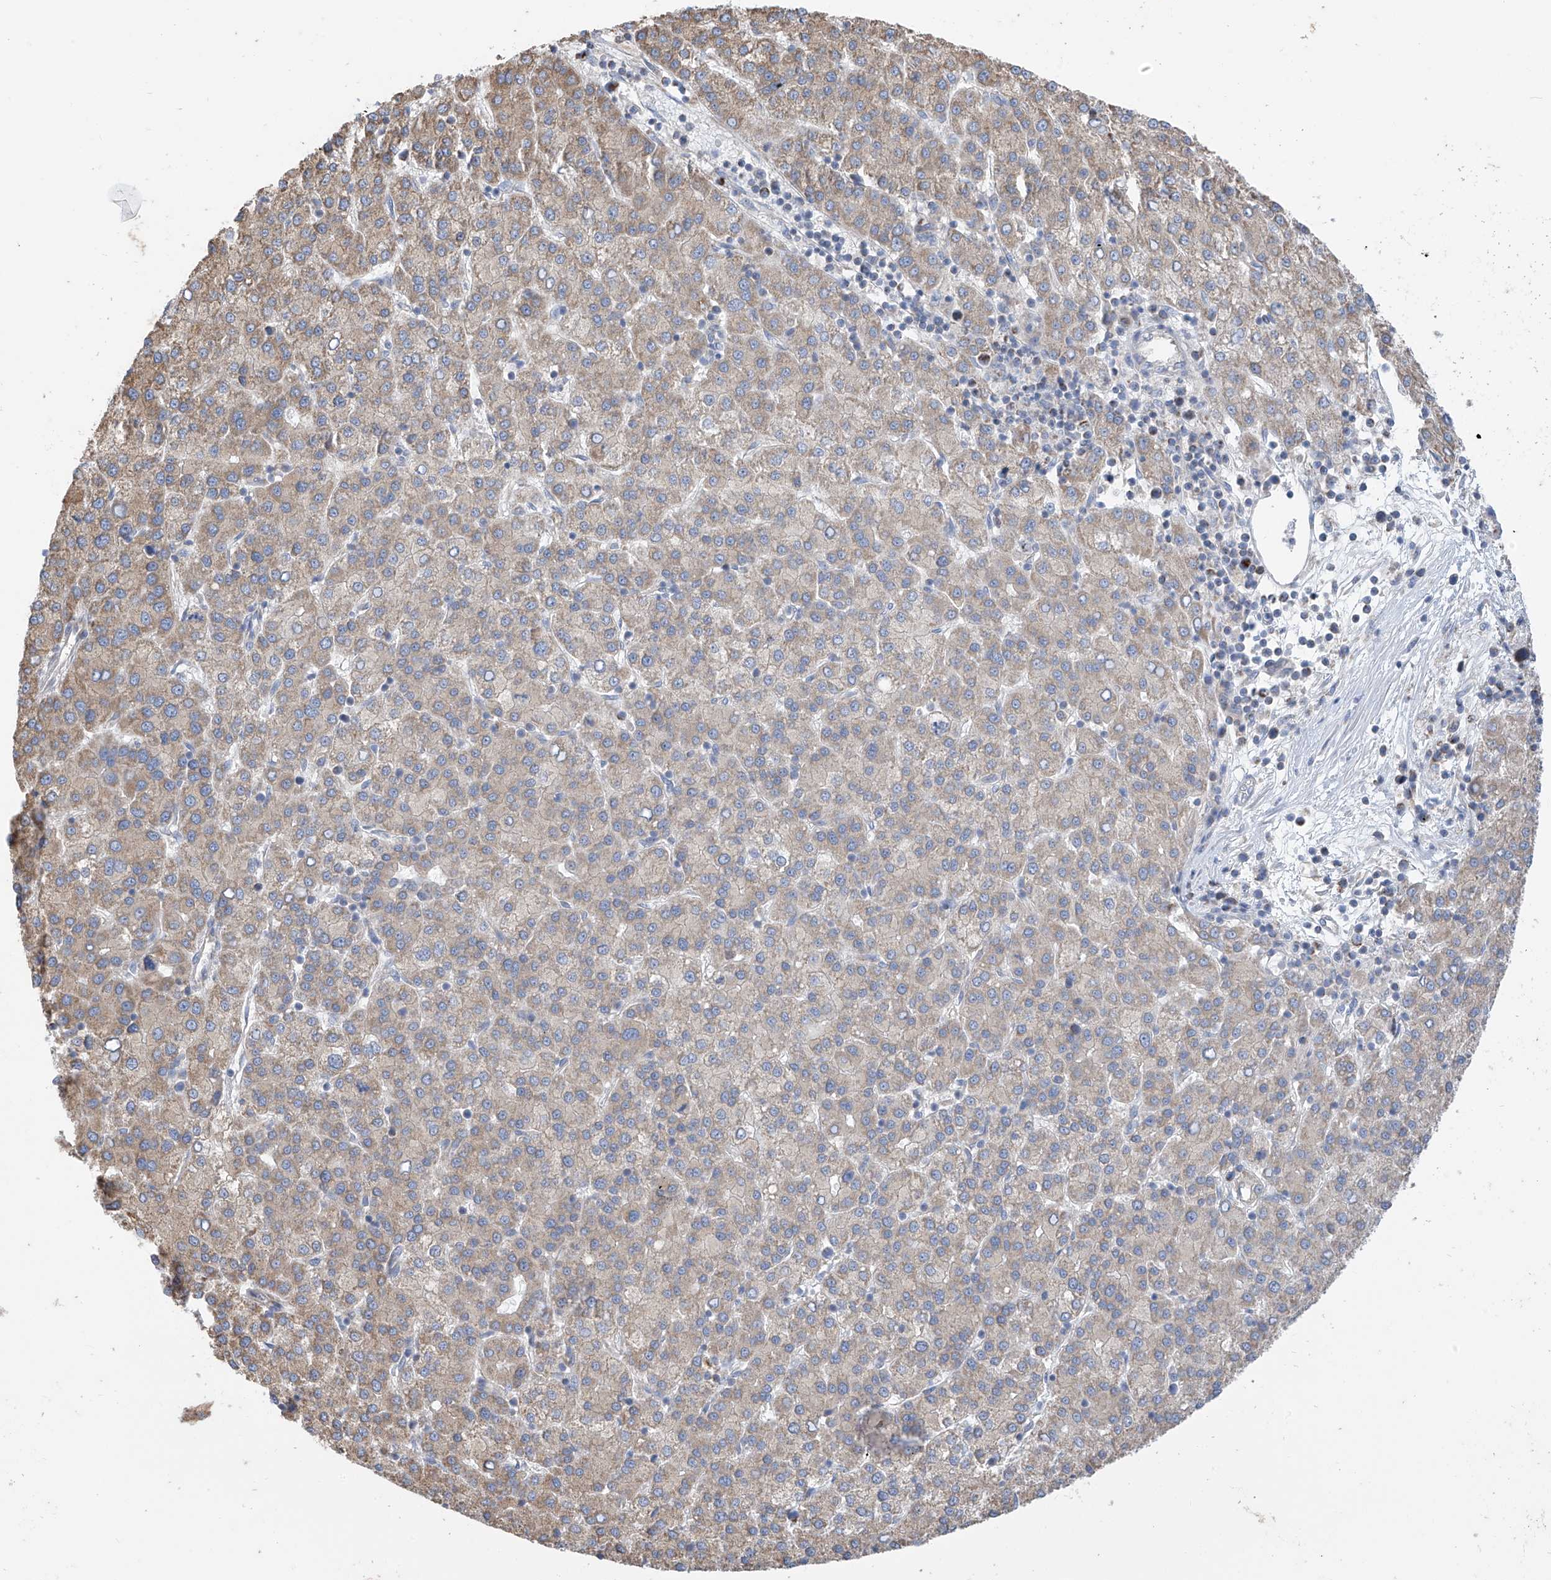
{"staining": {"intensity": "moderate", "quantity": "<25%", "location": "cytoplasmic/membranous"}, "tissue": "liver cancer", "cell_type": "Tumor cells", "image_type": "cancer", "snomed": [{"axis": "morphology", "description": "Carcinoma, Hepatocellular, NOS"}, {"axis": "topography", "description": "Liver"}], "caption": "A photomicrograph of liver hepatocellular carcinoma stained for a protein displays moderate cytoplasmic/membranous brown staining in tumor cells. (IHC, brightfield microscopy, high magnification).", "gene": "PNPT1", "patient": {"sex": "female", "age": 58}}